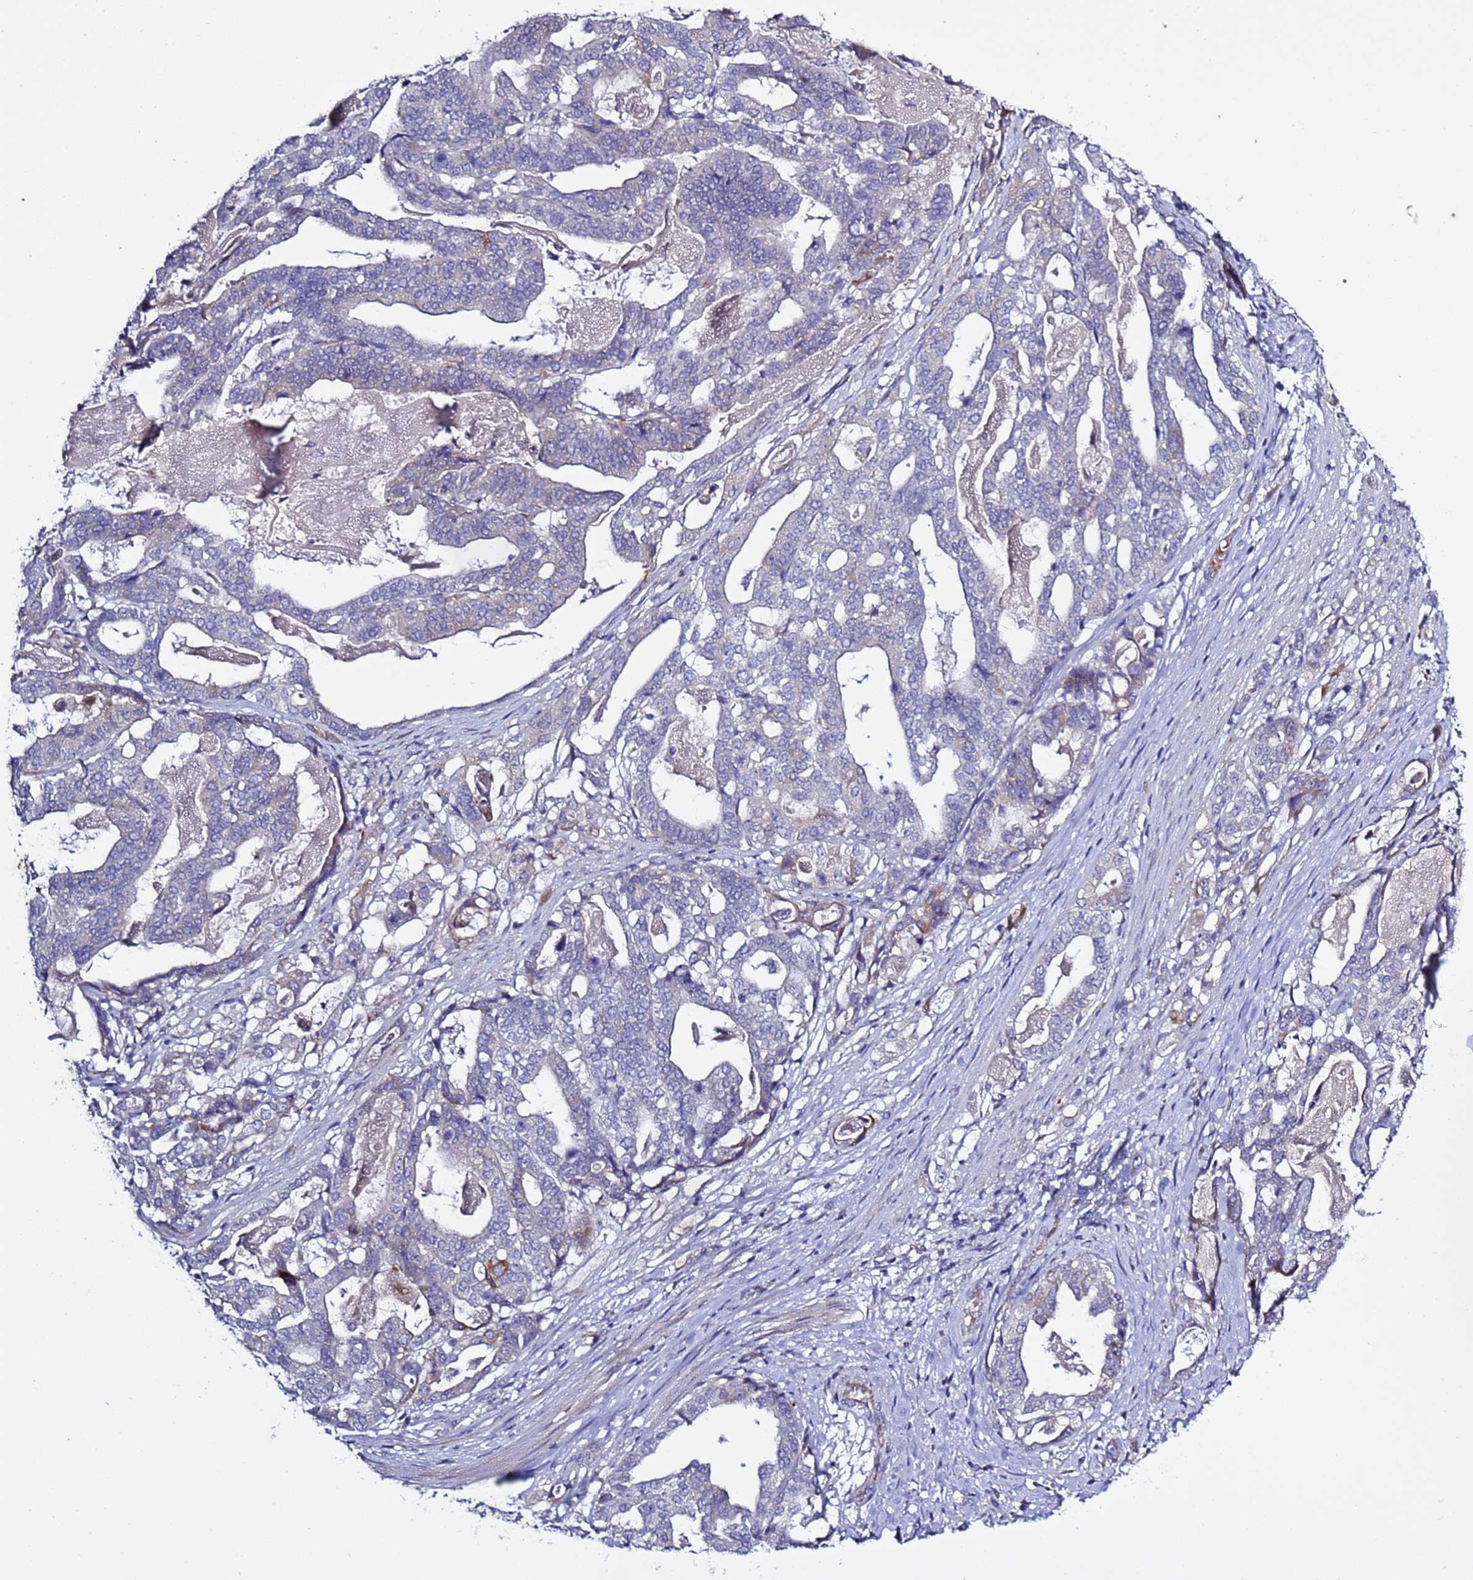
{"staining": {"intensity": "negative", "quantity": "none", "location": "none"}, "tissue": "stomach cancer", "cell_type": "Tumor cells", "image_type": "cancer", "snomed": [{"axis": "morphology", "description": "Adenocarcinoma, NOS"}, {"axis": "topography", "description": "Stomach"}], "caption": "Stomach adenocarcinoma was stained to show a protein in brown. There is no significant expression in tumor cells. The staining was performed using DAB to visualize the protein expression in brown, while the nuclei were stained in blue with hematoxylin (Magnification: 20x).", "gene": "ABHD17B", "patient": {"sex": "male", "age": 48}}